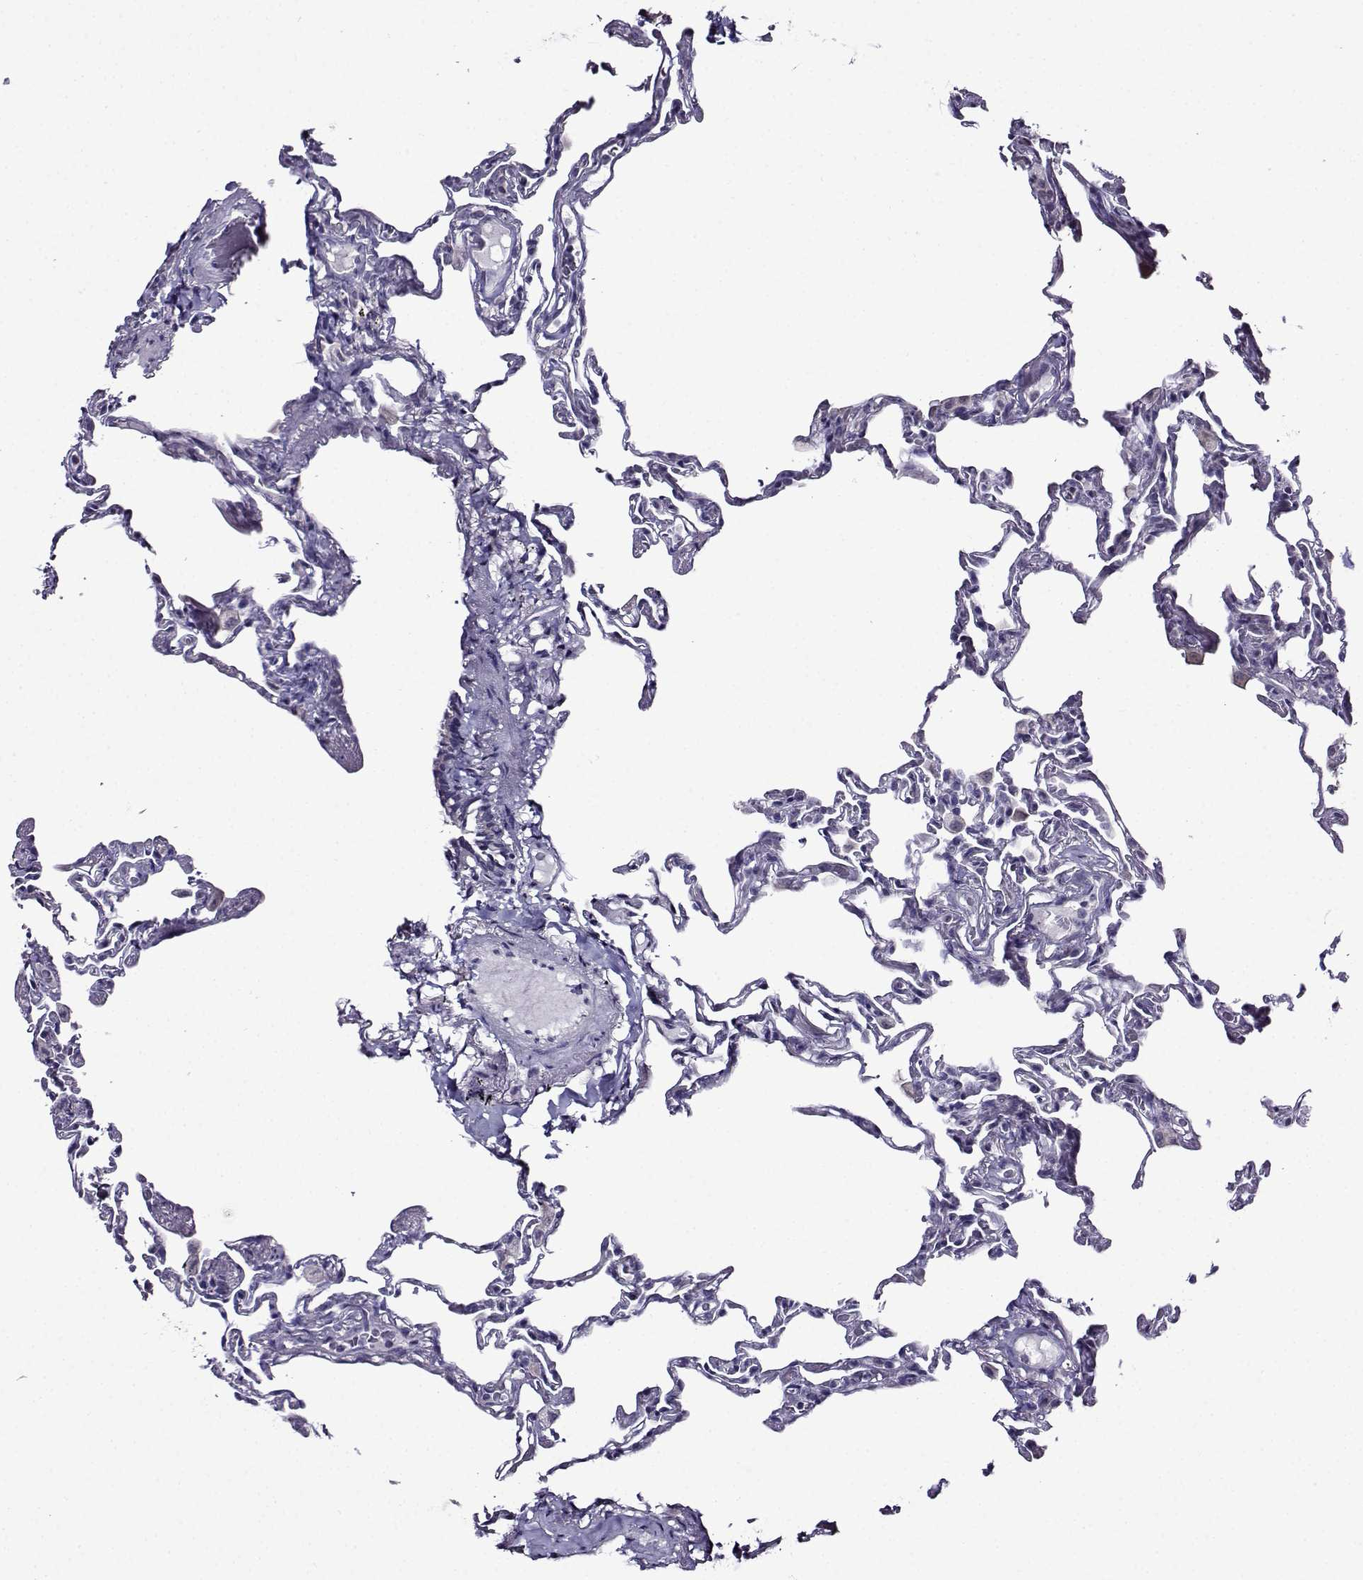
{"staining": {"intensity": "negative", "quantity": "none", "location": "none"}, "tissue": "lung", "cell_type": "Alveolar cells", "image_type": "normal", "snomed": [{"axis": "morphology", "description": "Normal tissue, NOS"}, {"axis": "topography", "description": "Lung"}], "caption": "Immunohistochemistry (IHC) micrograph of normal human lung stained for a protein (brown), which demonstrates no expression in alveolar cells. Nuclei are stained in blue.", "gene": "TMEM266", "patient": {"sex": "female", "age": 57}}